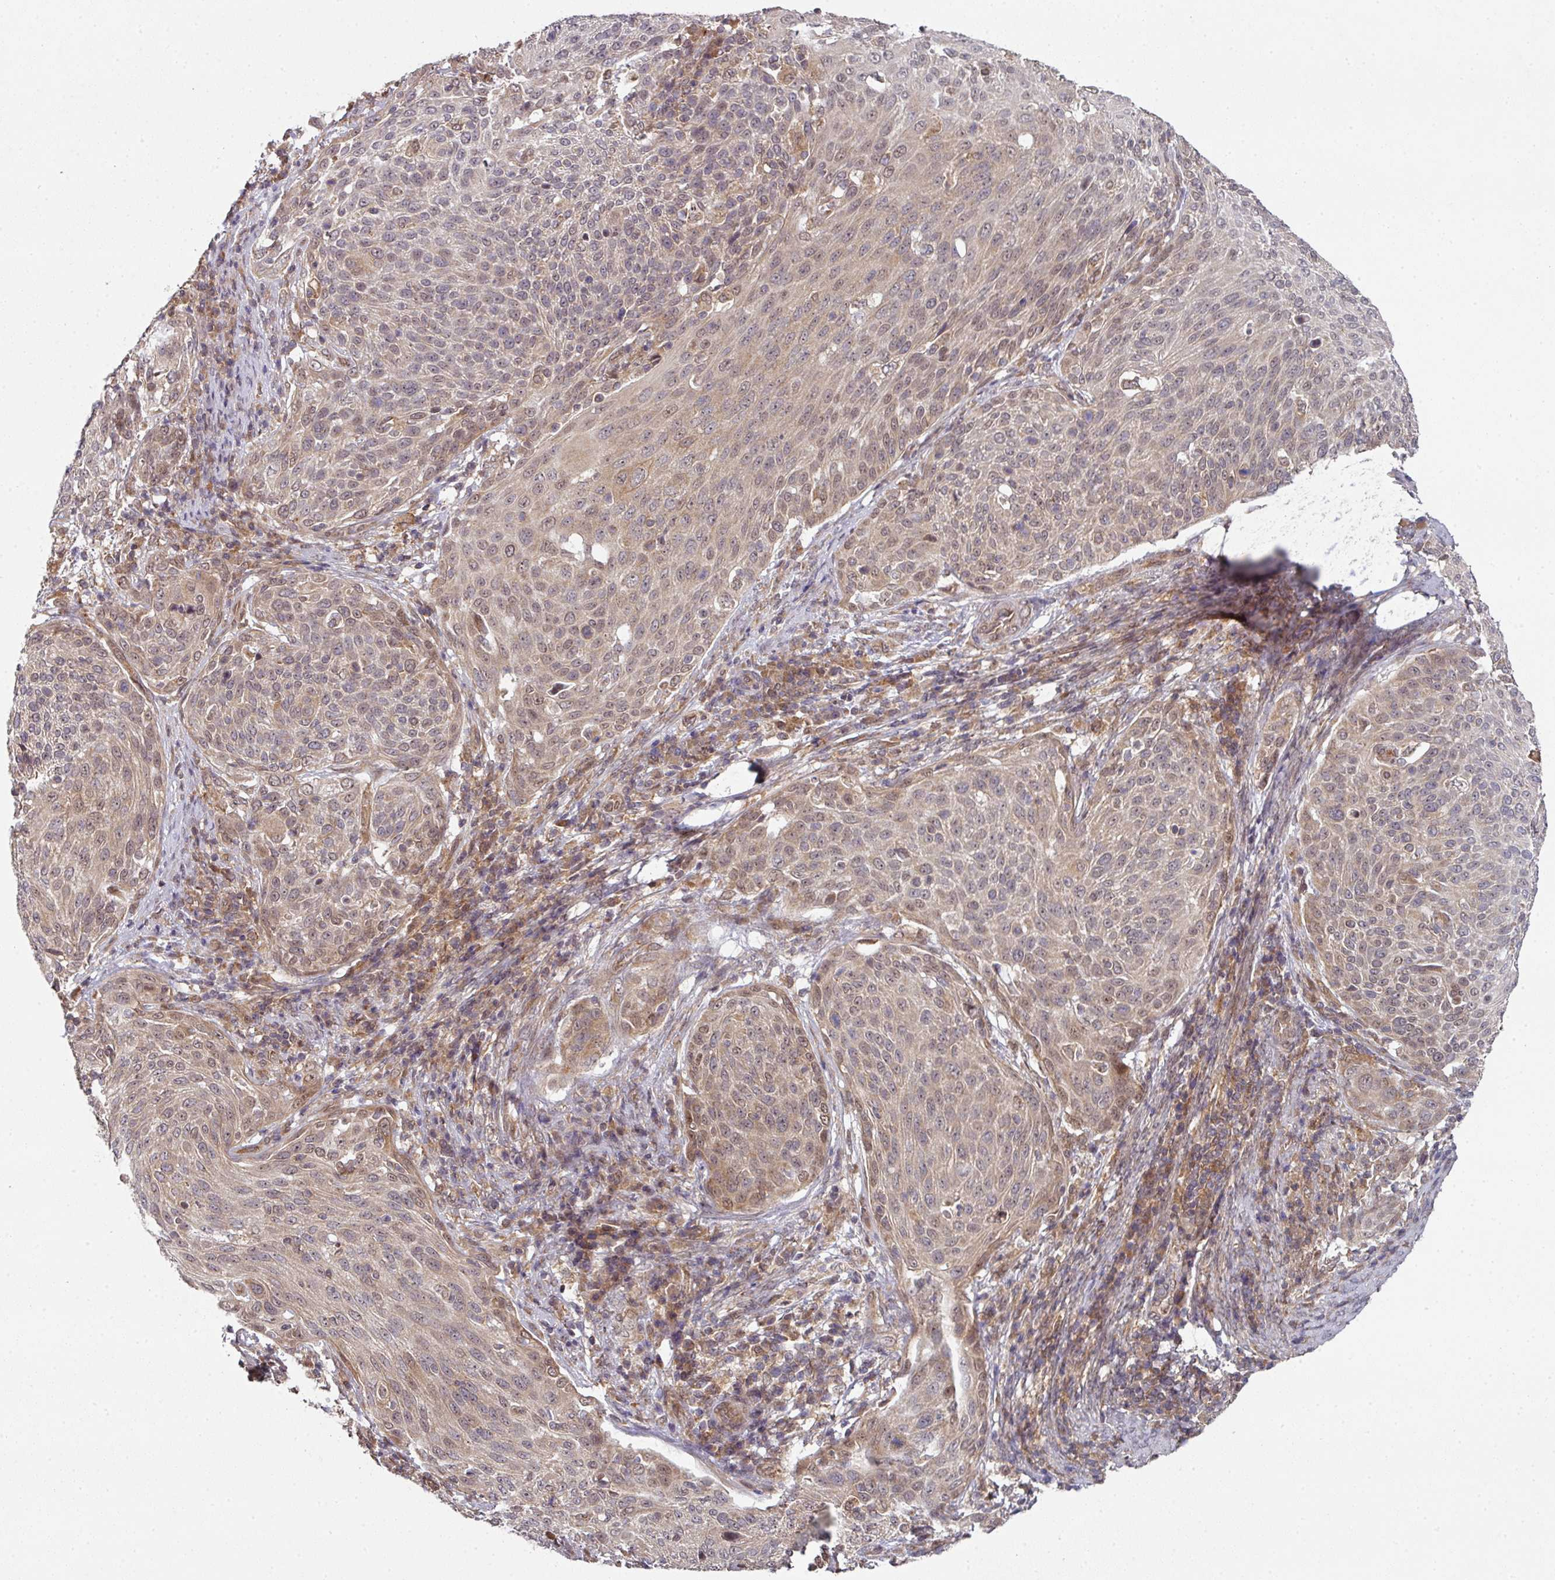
{"staining": {"intensity": "weak", "quantity": "25%-75%", "location": "cytoplasmic/membranous,nuclear"}, "tissue": "cervical cancer", "cell_type": "Tumor cells", "image_type": "cancer", "snomed": [{"axis": "morphology", "description": "Squamous cell carcinoma, NOS"}, {"axis": "topography", "description": "Cervix"}], "caption": "The micrograph exhibits staining of cervical cancer (squamous cell carcinoma), revealing weak cytoplasmic/membranous and nuclear protein positivity (brown color) within tumor cells.", "gene": "CAMLG", "patient": {"sex": "female", "age": 31}}